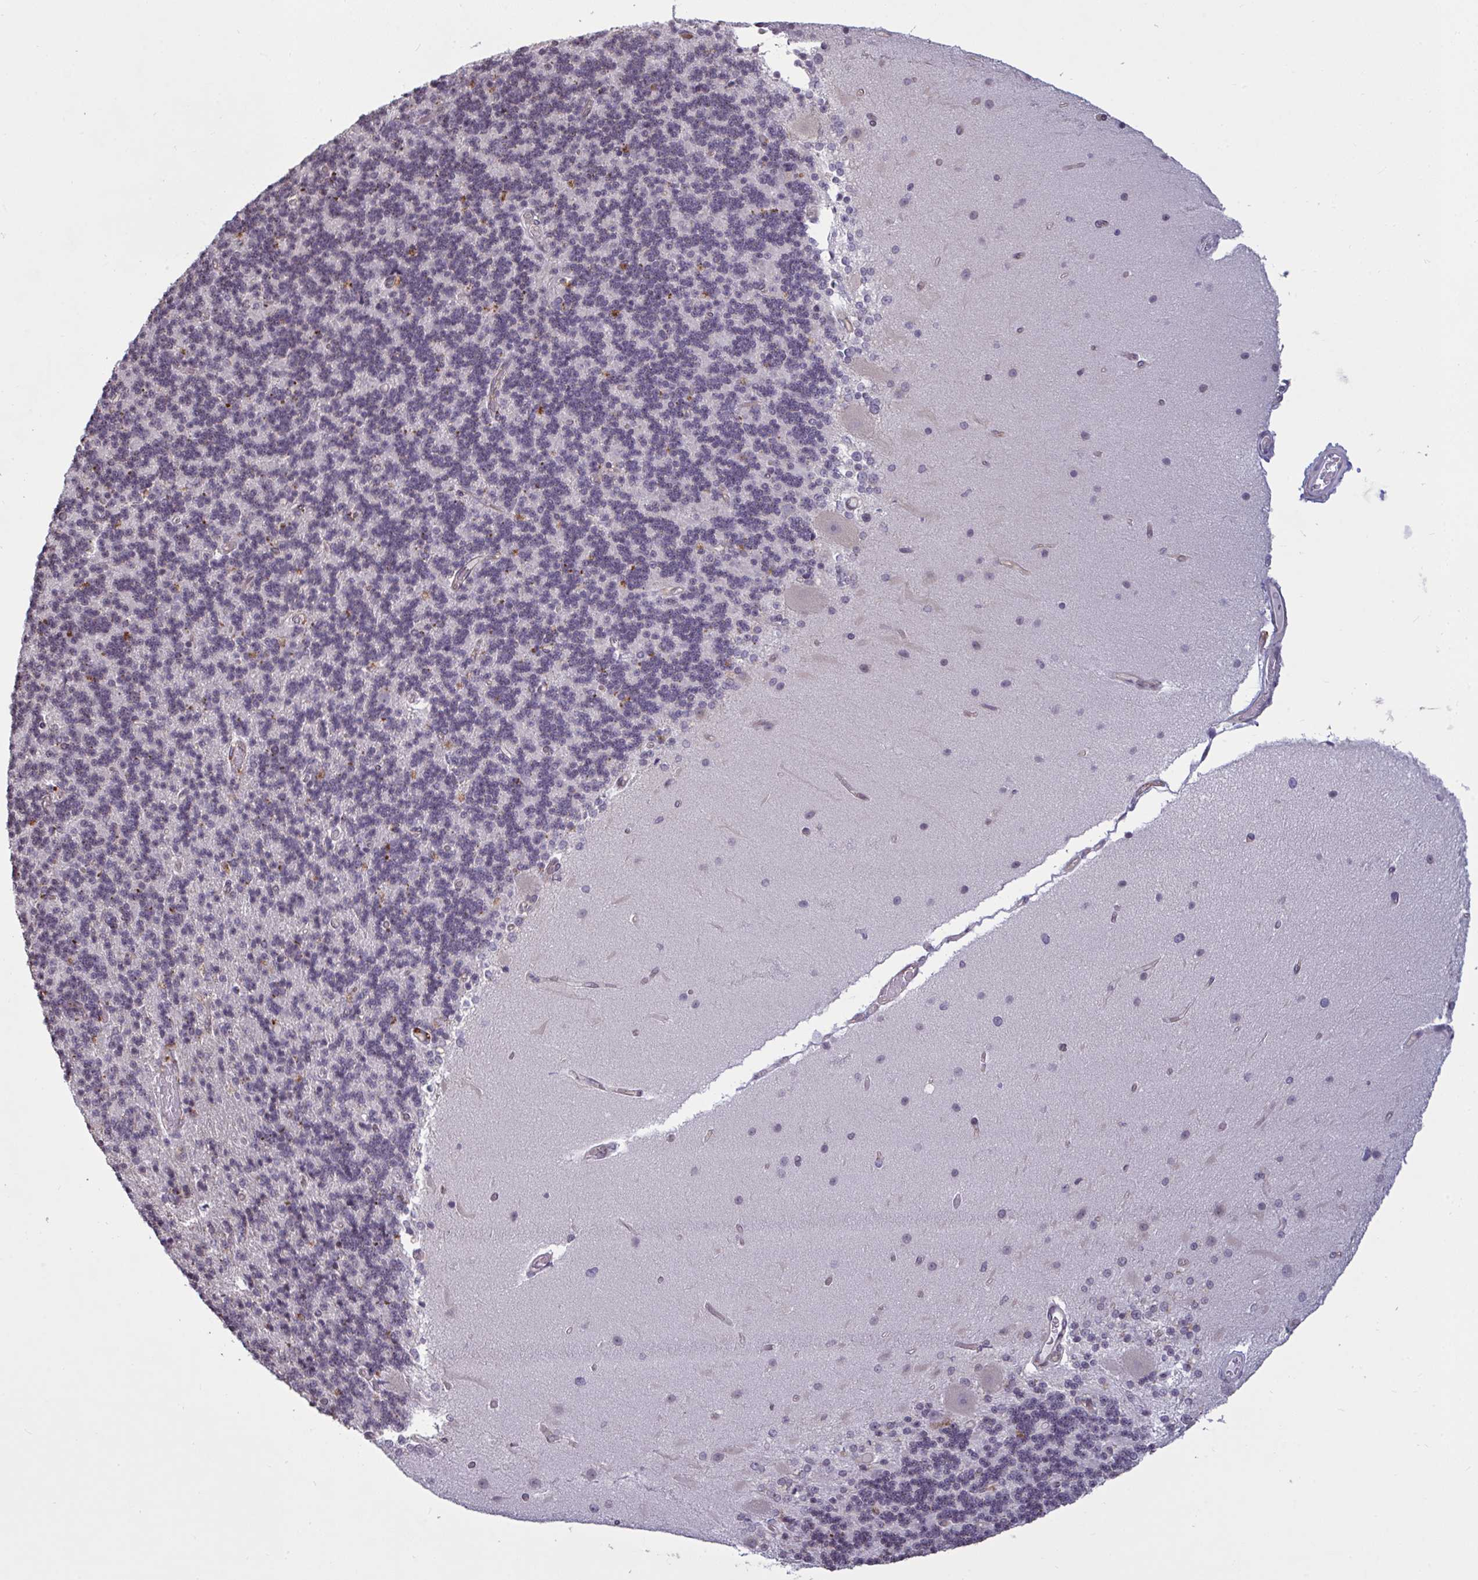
{"staining": {"intensity": "negative", "quantity": "none", "location": "none"}, "tissue": "cerebellum", "cell_type": "Cells in granular layer", "image_type": "normal", "snomed": [{"axis": "morphology", "description": "Normal tissue, NOS"}, {"axis": "topography", "description": "Cerebellum"}], "caption": "This is an immunohistochemistry (IHC) histopathology image of benign cerebellum. There is no positivity in cells in granular layer.", "gene": "TBC1D4", "patient": {"sex": "female", "age": 54}}